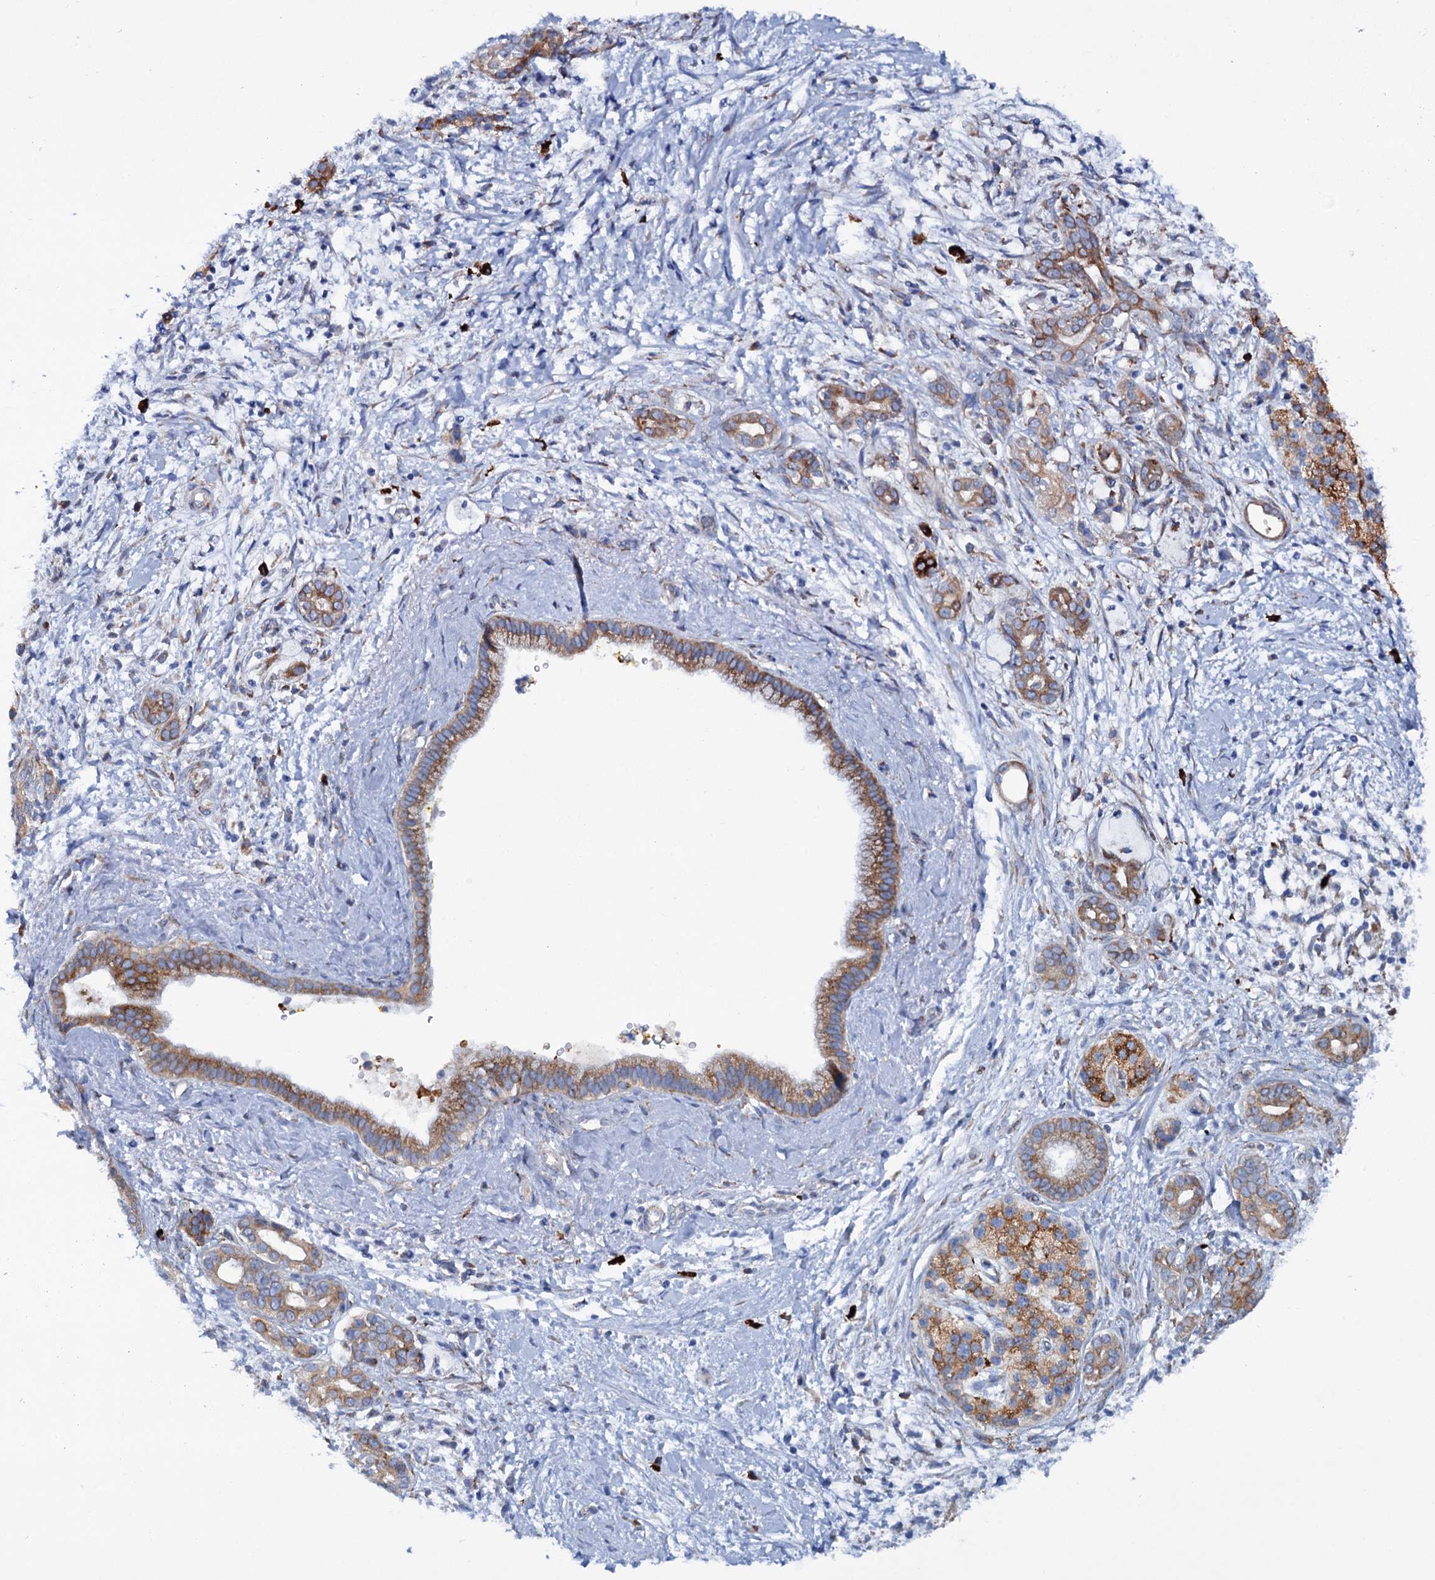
{"staining": {"intensity": "moderate", "quantity": ">75%", "location": "cytoplasmic/membranous"}, "tissue": "pancreatic cancer", "cell_type": "Tumor cells", "image_type": "cancer", "snomed": [{"axis": "morphology", "description": "Adenocarcinoma, NOS"}, {"axis": "topography", "description": "Pancreas"}], "caption": "Immunohistochemical staining of human pancreatic cancer reveals medium levels of moderate cytoplasmic/membranous protein staining in approximately >75% of tumor cells. The staining was performed using DAB (3,3'-diaminobenzidine) to visualize the protein expression in brown, while the nuclei were stained in blue with hematoxylin (Magnification: 20x).", "gene": "SHE", "patient": {"sex": "male", "age": 58}}